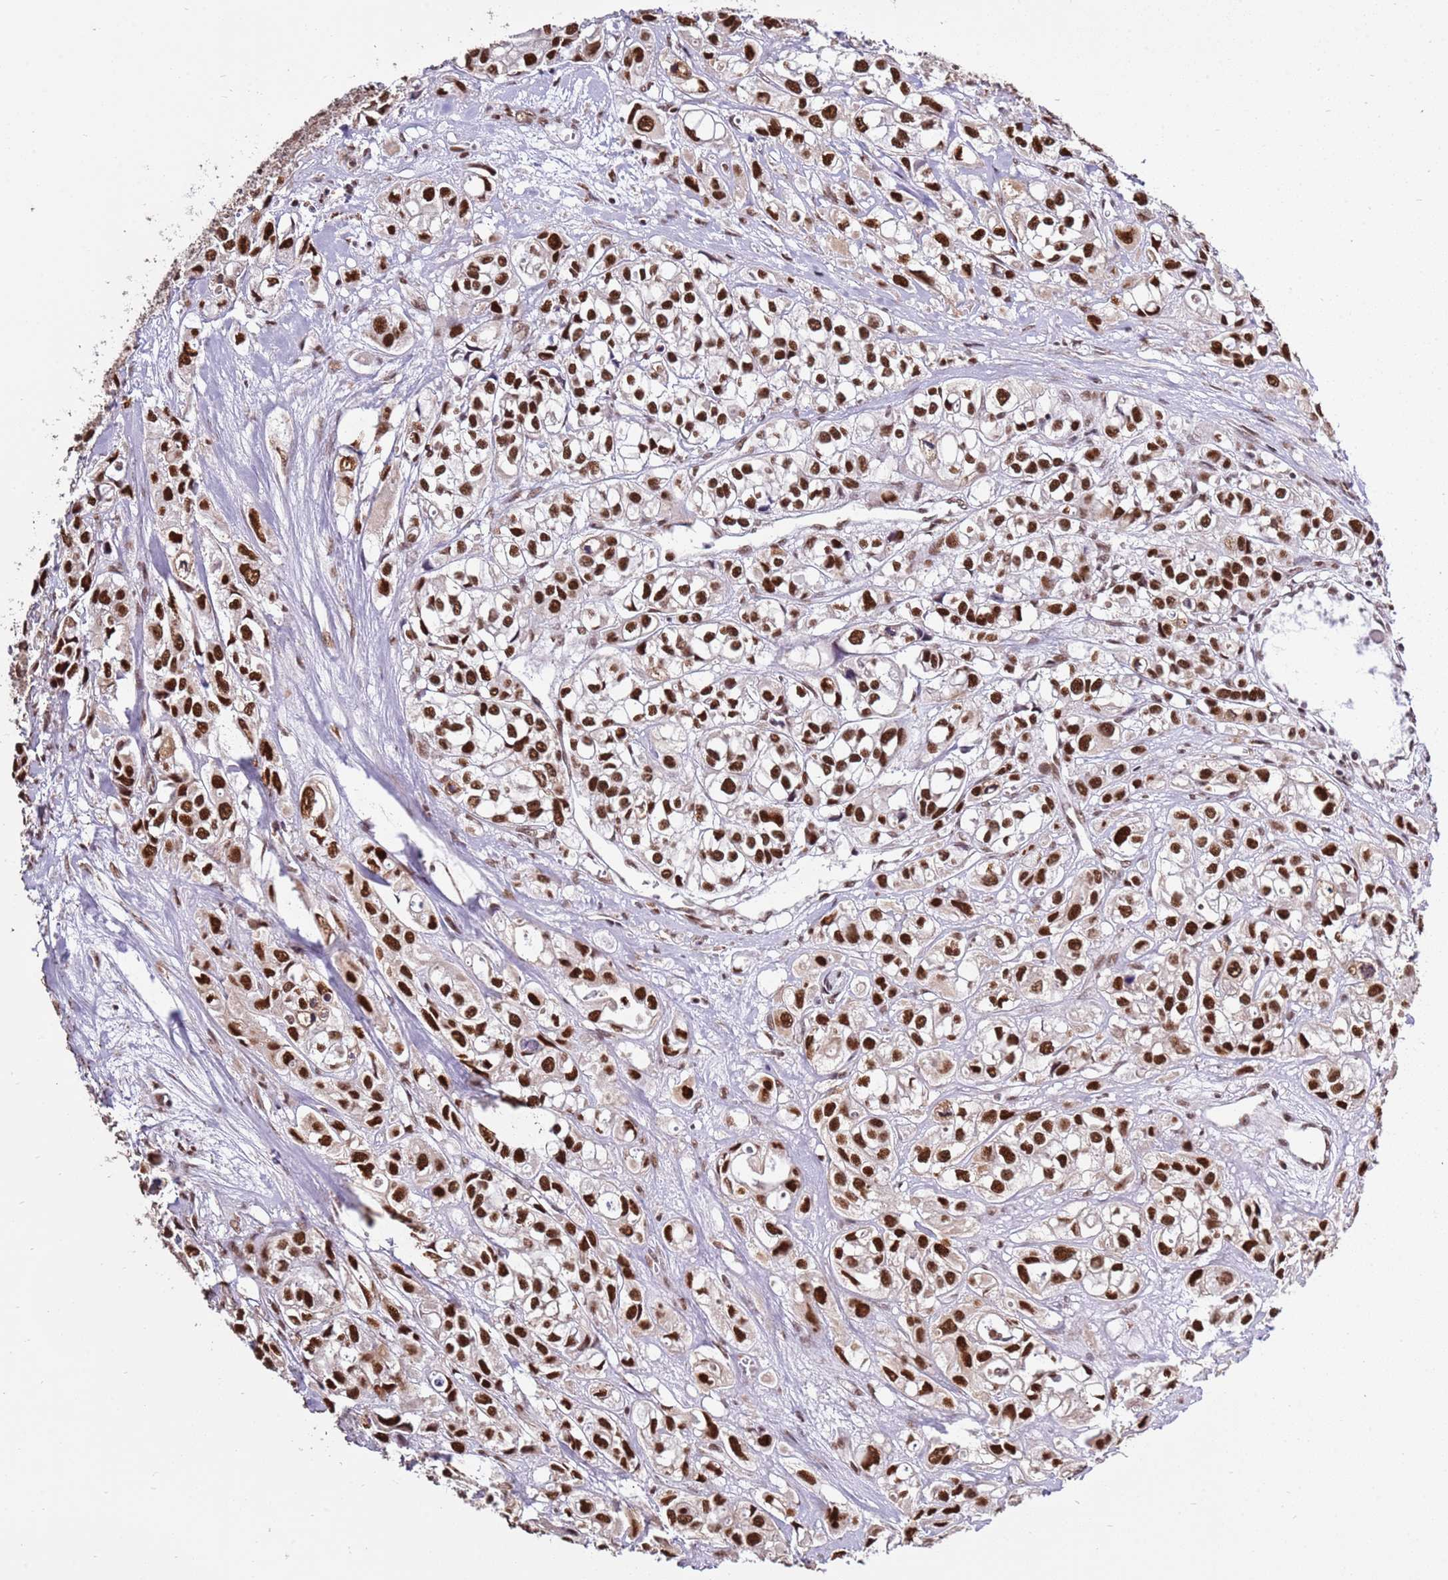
{"staining": {"intensity": "strong", "quantity": ">75%", "location": "nuclear"}, "tissue": "urothelial cancer", "cell_type": "Tumor cells", "image_type": "cancer", "snomed": [{"axis": "morphology", "description": "Urothelial carcinoma, High grade"}, {"axis": "topography", "description": "Urinary bladder"}], "caption": "This photomicrograph displays IHC staining of human high-grade urothelial carcinoma, with high strong nuclear staining in approximately >75% of tumor cells.", "gene": "AKAP8L", "patient": {"sex": "male", "age": 67}}